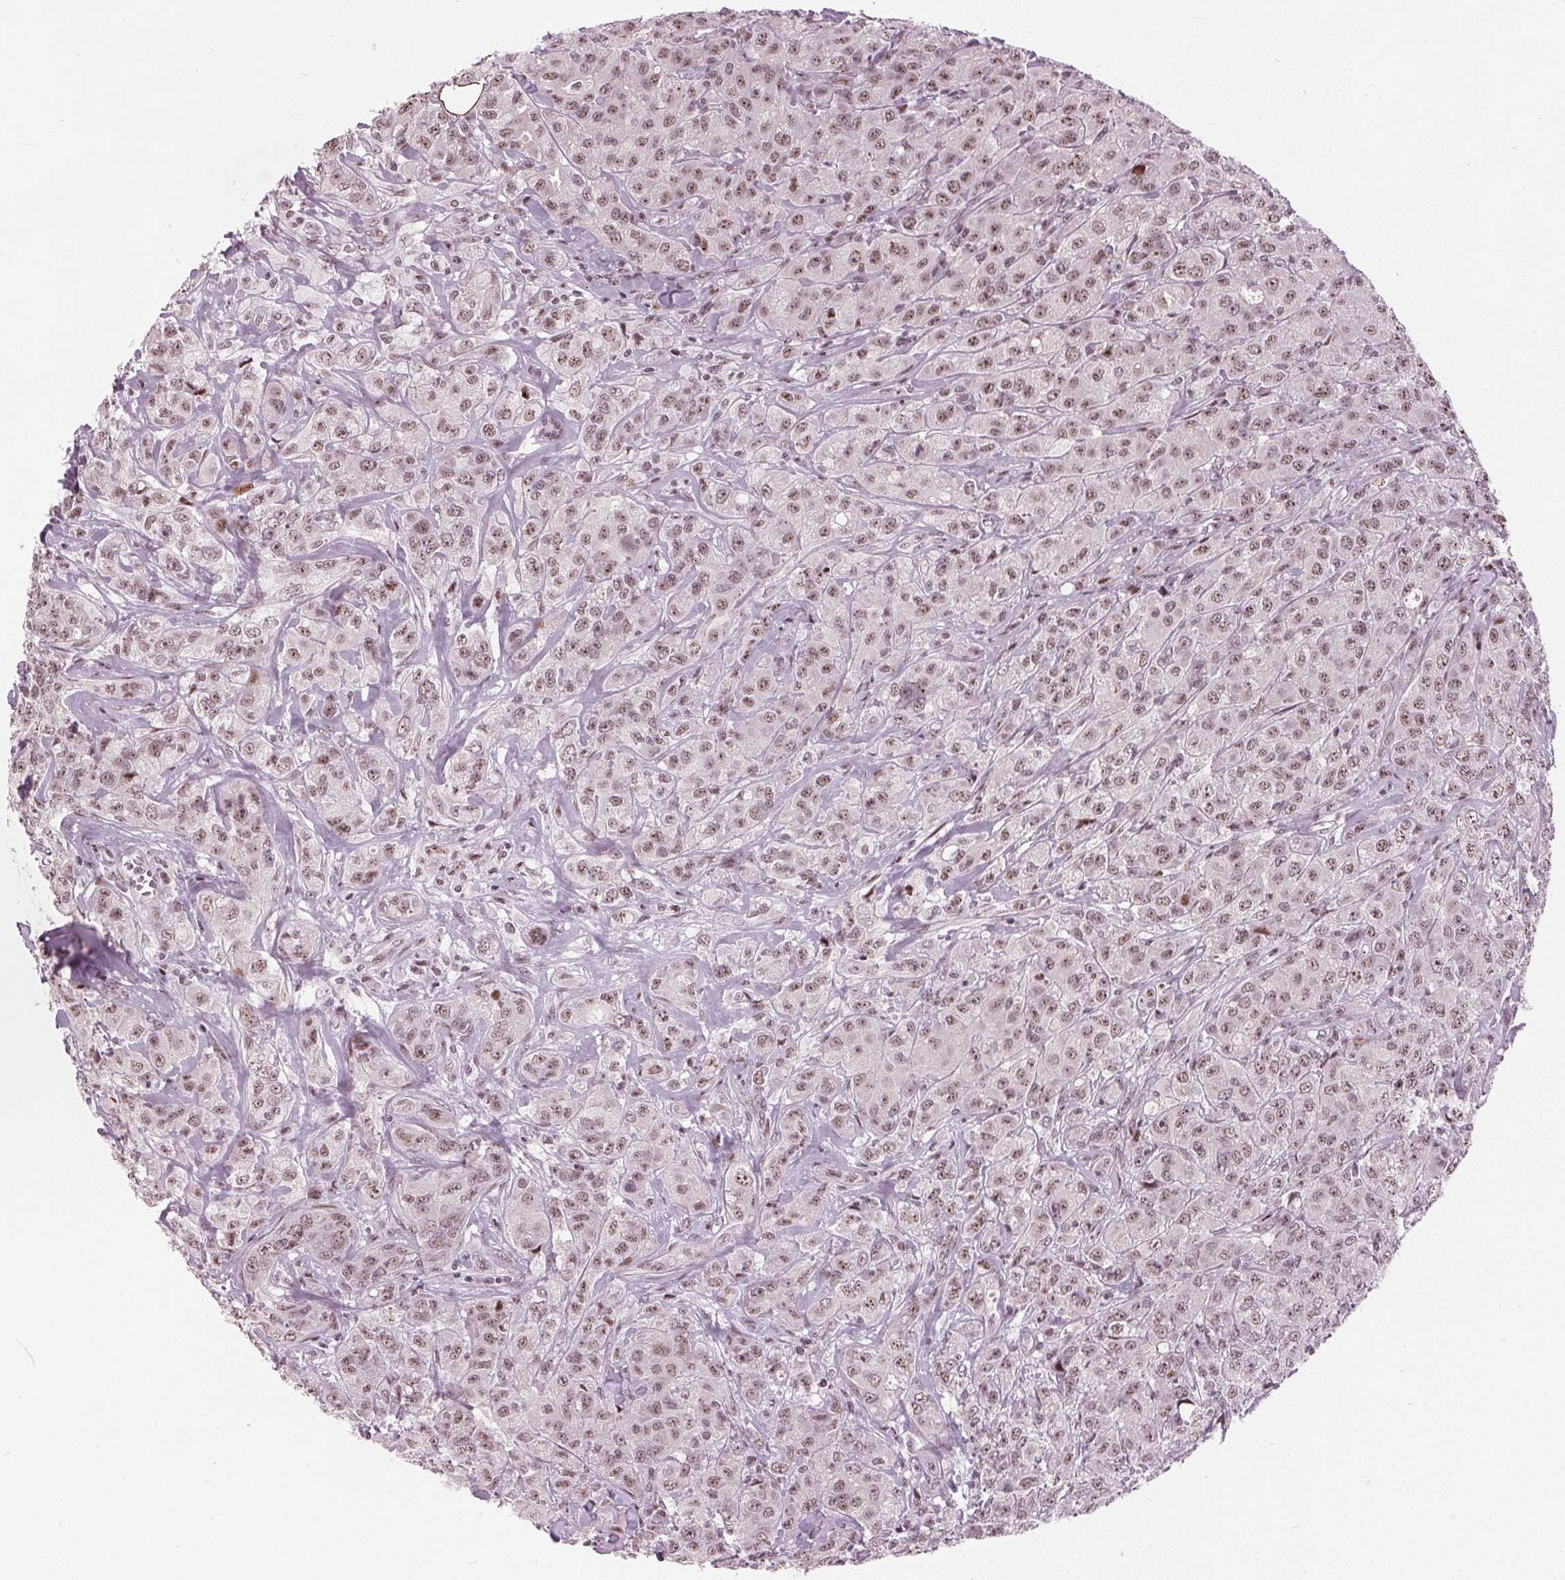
{"staining": {"intensity": "moderate", "quantity": ">75%", "location": "nuclear"}, "tissue": "breast cancer", "cell_type": "Tumor cells", "image_type": "cancer", "snomed": [{"axis": "morphology", "description": "Duct carcinoma"}, {"axis": "topography", "description": "Breast"}], "caption": "A high-resolution micrograph shows immunohistochemistry staining of invasive ductal carcinoma (breast), which displays moderate nuclear staining in about >75% of tumor cells.", "gene": "TTC34", "patient": {"sex": "female", "age": 43}}